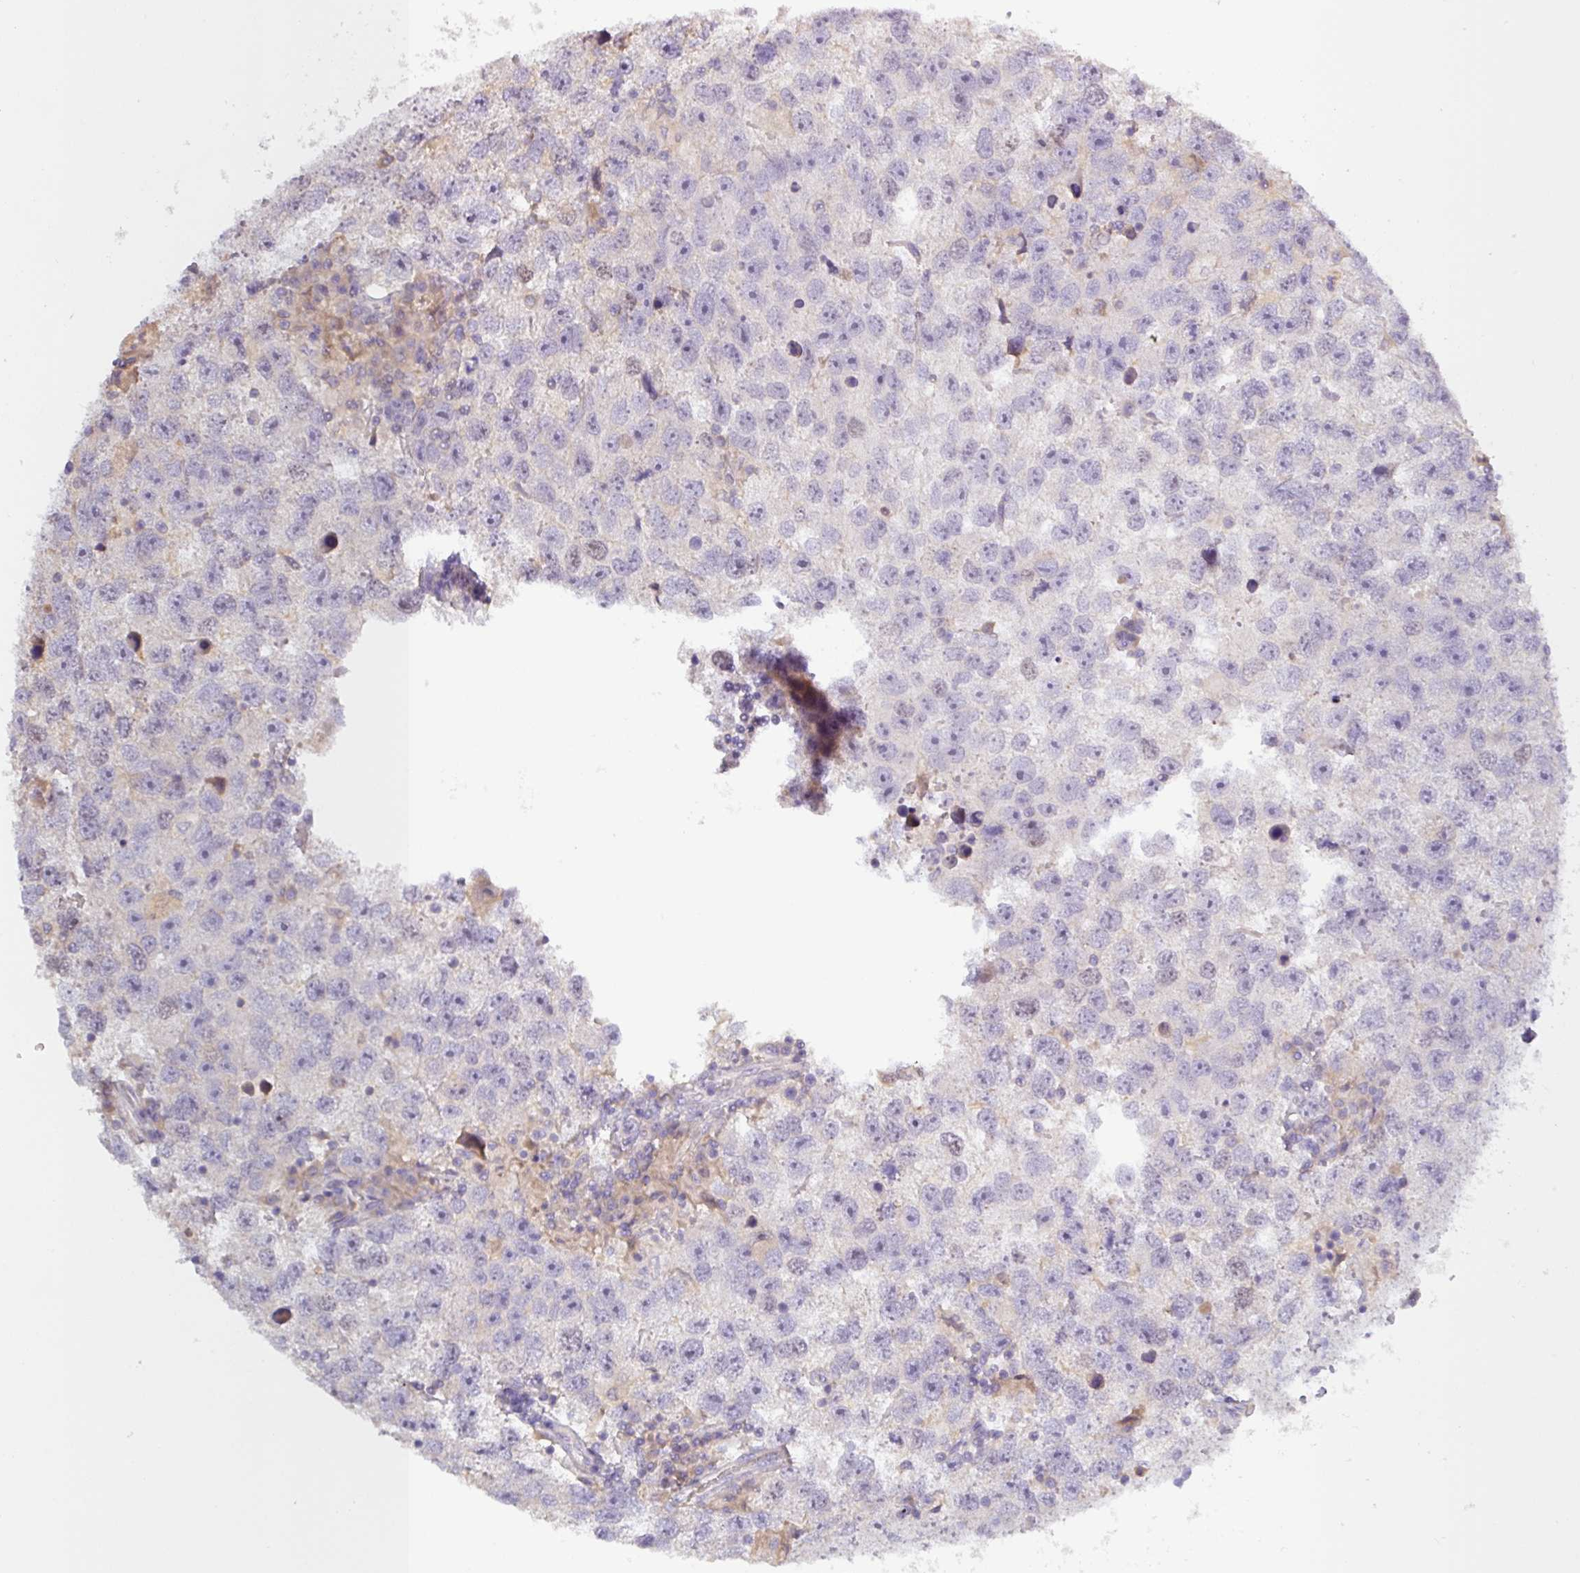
{"staining": {"intensity": "negative", "quantity": "none", "location": "none"}, "tissue": "testis cancer", "cell_type": "Tumor cells", "image_type": "cancer", "snomed": [{"axis": "morphology", "description": "Seminoma, NOS"}, {"axis": "topography", "description": "Testis"}], "caption": "High magnification brightfield microscopy of testis cancer stained with DAB (3,3'-diaminobenzidine) (brown) and counterstained with hematoxylin (blue): tumor cells show no significant expression.", "gene": "SFTPB", "patient": {"sex": "male", "age": 26}}